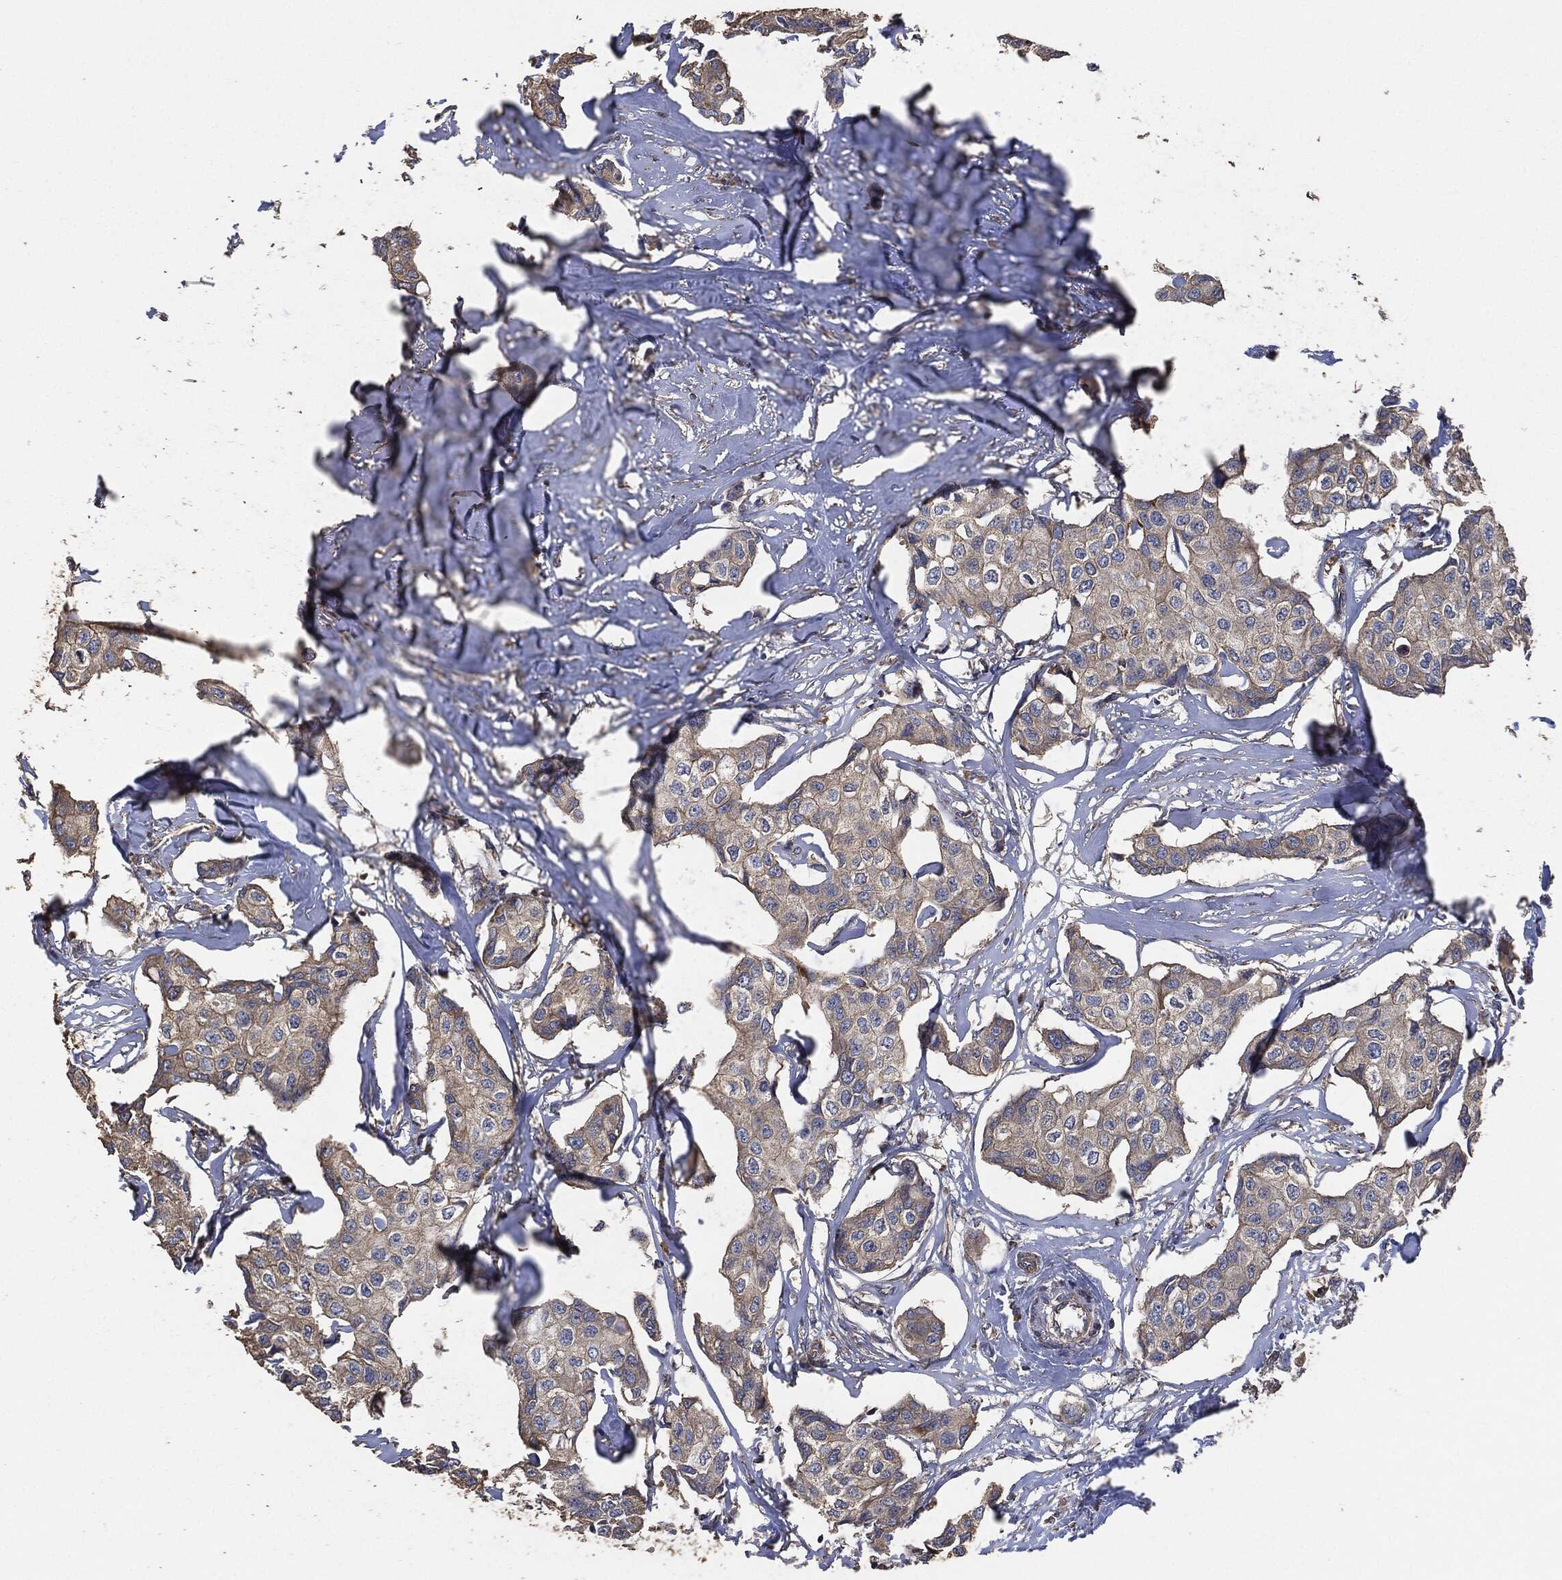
{"staining": {"intensity": "weak", "quantity": "25%-75%", "location": "cytoplasmic/membranous"}, "tissue": "breast cancer", "cell_type": "Tumor cells", "image_type": "cancer", "snomed": [{"axis": "morphology", "description": "Duct carcinoma"}, {"axis": "topography", "description": "Breast"}], "caption": "Immunohistochemical staining of breast cancer (invasive ductal carcinoma) displays weak cytoplasmic/membranous protein positivity in approximately 25%-75% of tumor cells. Nuclei are stained in blue.", "gene": "STK3", "patient": {"sex": "female", "age": 80}}